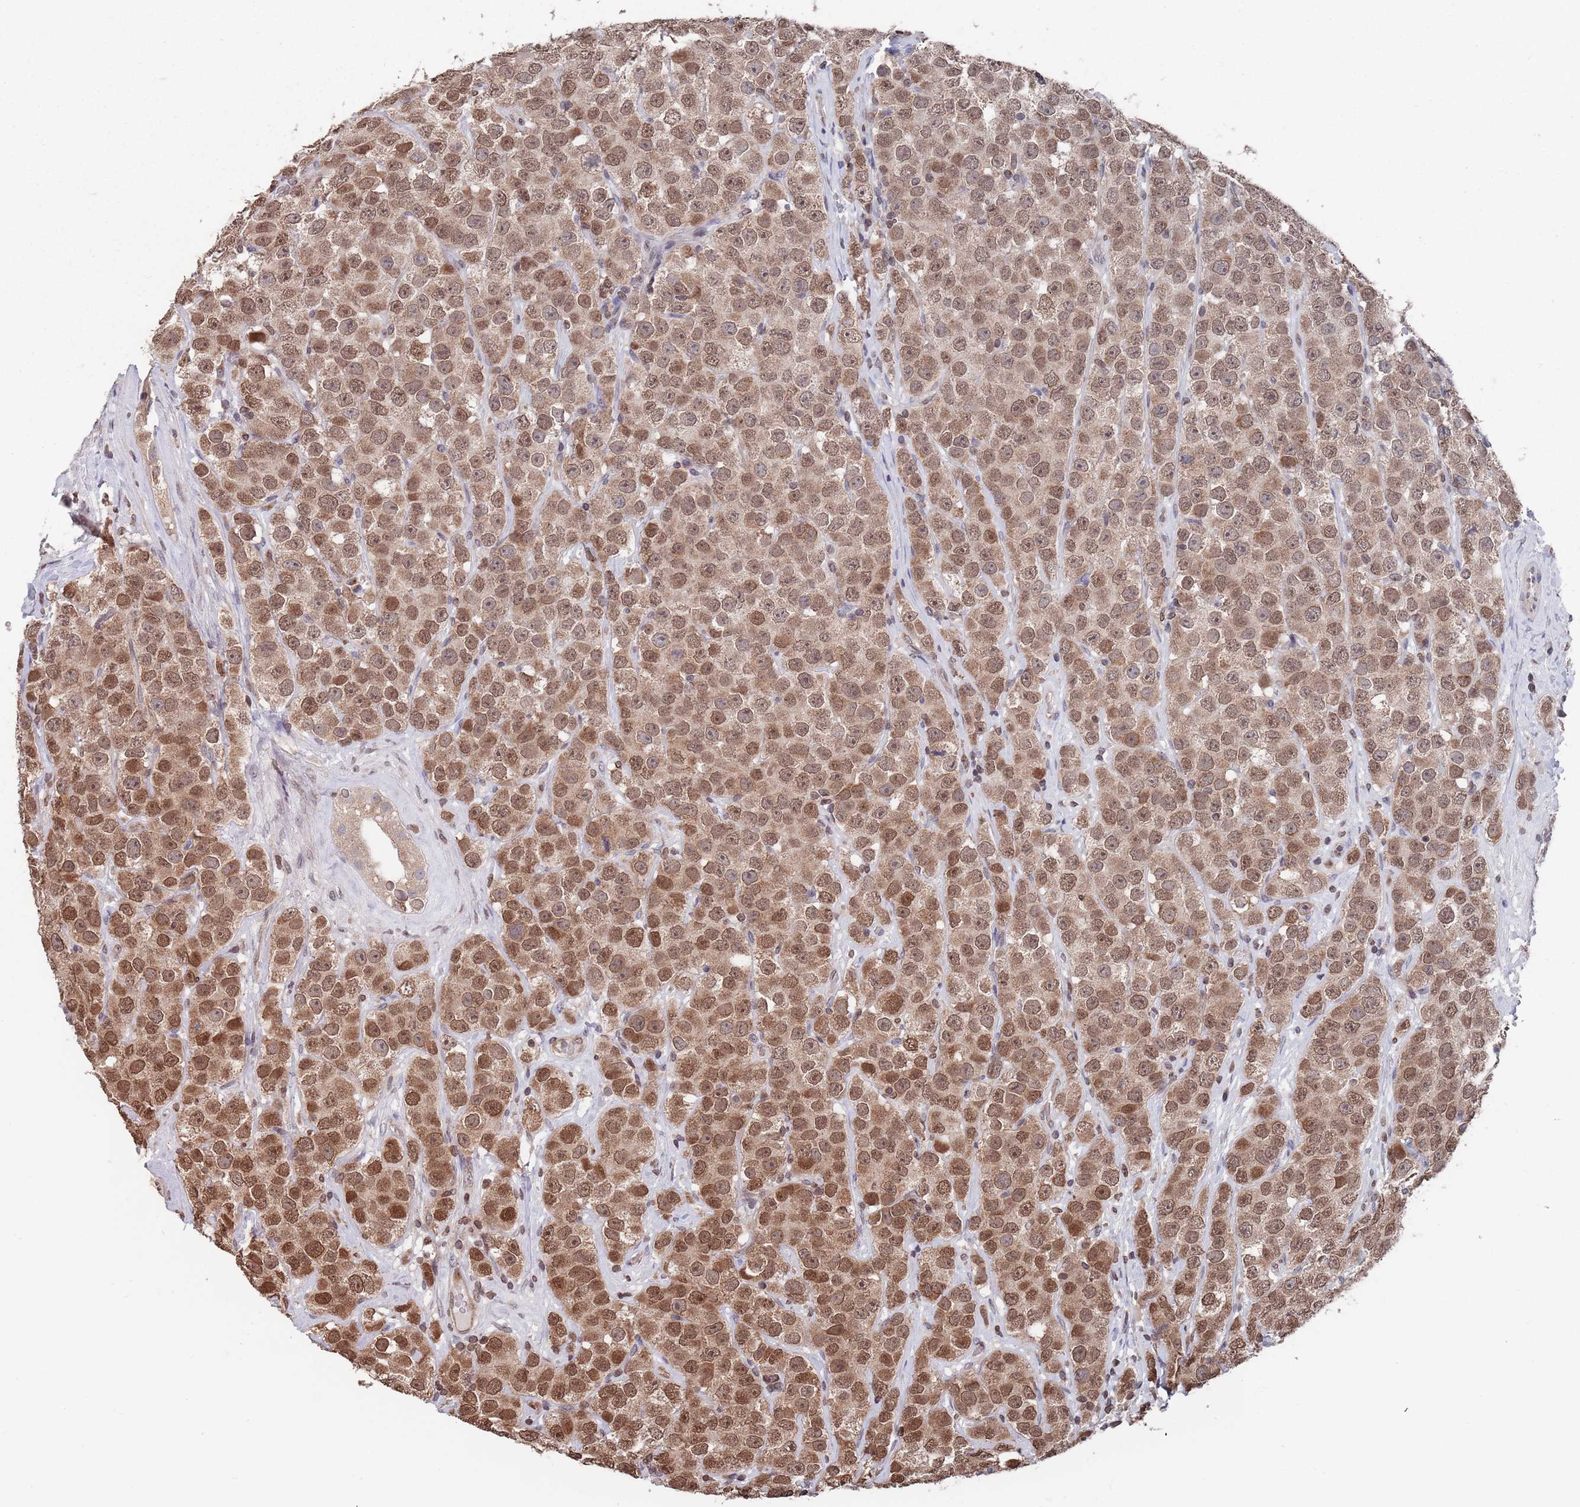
{"staining": {"intensity": "moderate", "quantity": ">75%", "location": "cytoplasmic/membranous,nuclear"}, "tissue": "testis cancer", "cell_type": "Tumor cells", "image_type": "cancer", "snomed": [{"axis": "morphology", "description": "Seminoma, NOS"}, {"axis": "topography", "description": "Testis"}], "caption": "High-magnification brightfield microscopy of testis cancer stained with DAB (3,3'-diaminobenzidine) (brown) and counterstained with hematoxylin (blue). tumor cells exhibit moderate cytoplasmic/membranous and nuclear positivity is appreciated in about>75% of cells.", "gene": "SDHAF3", "patient": {"sex": "male", "age": 28}}